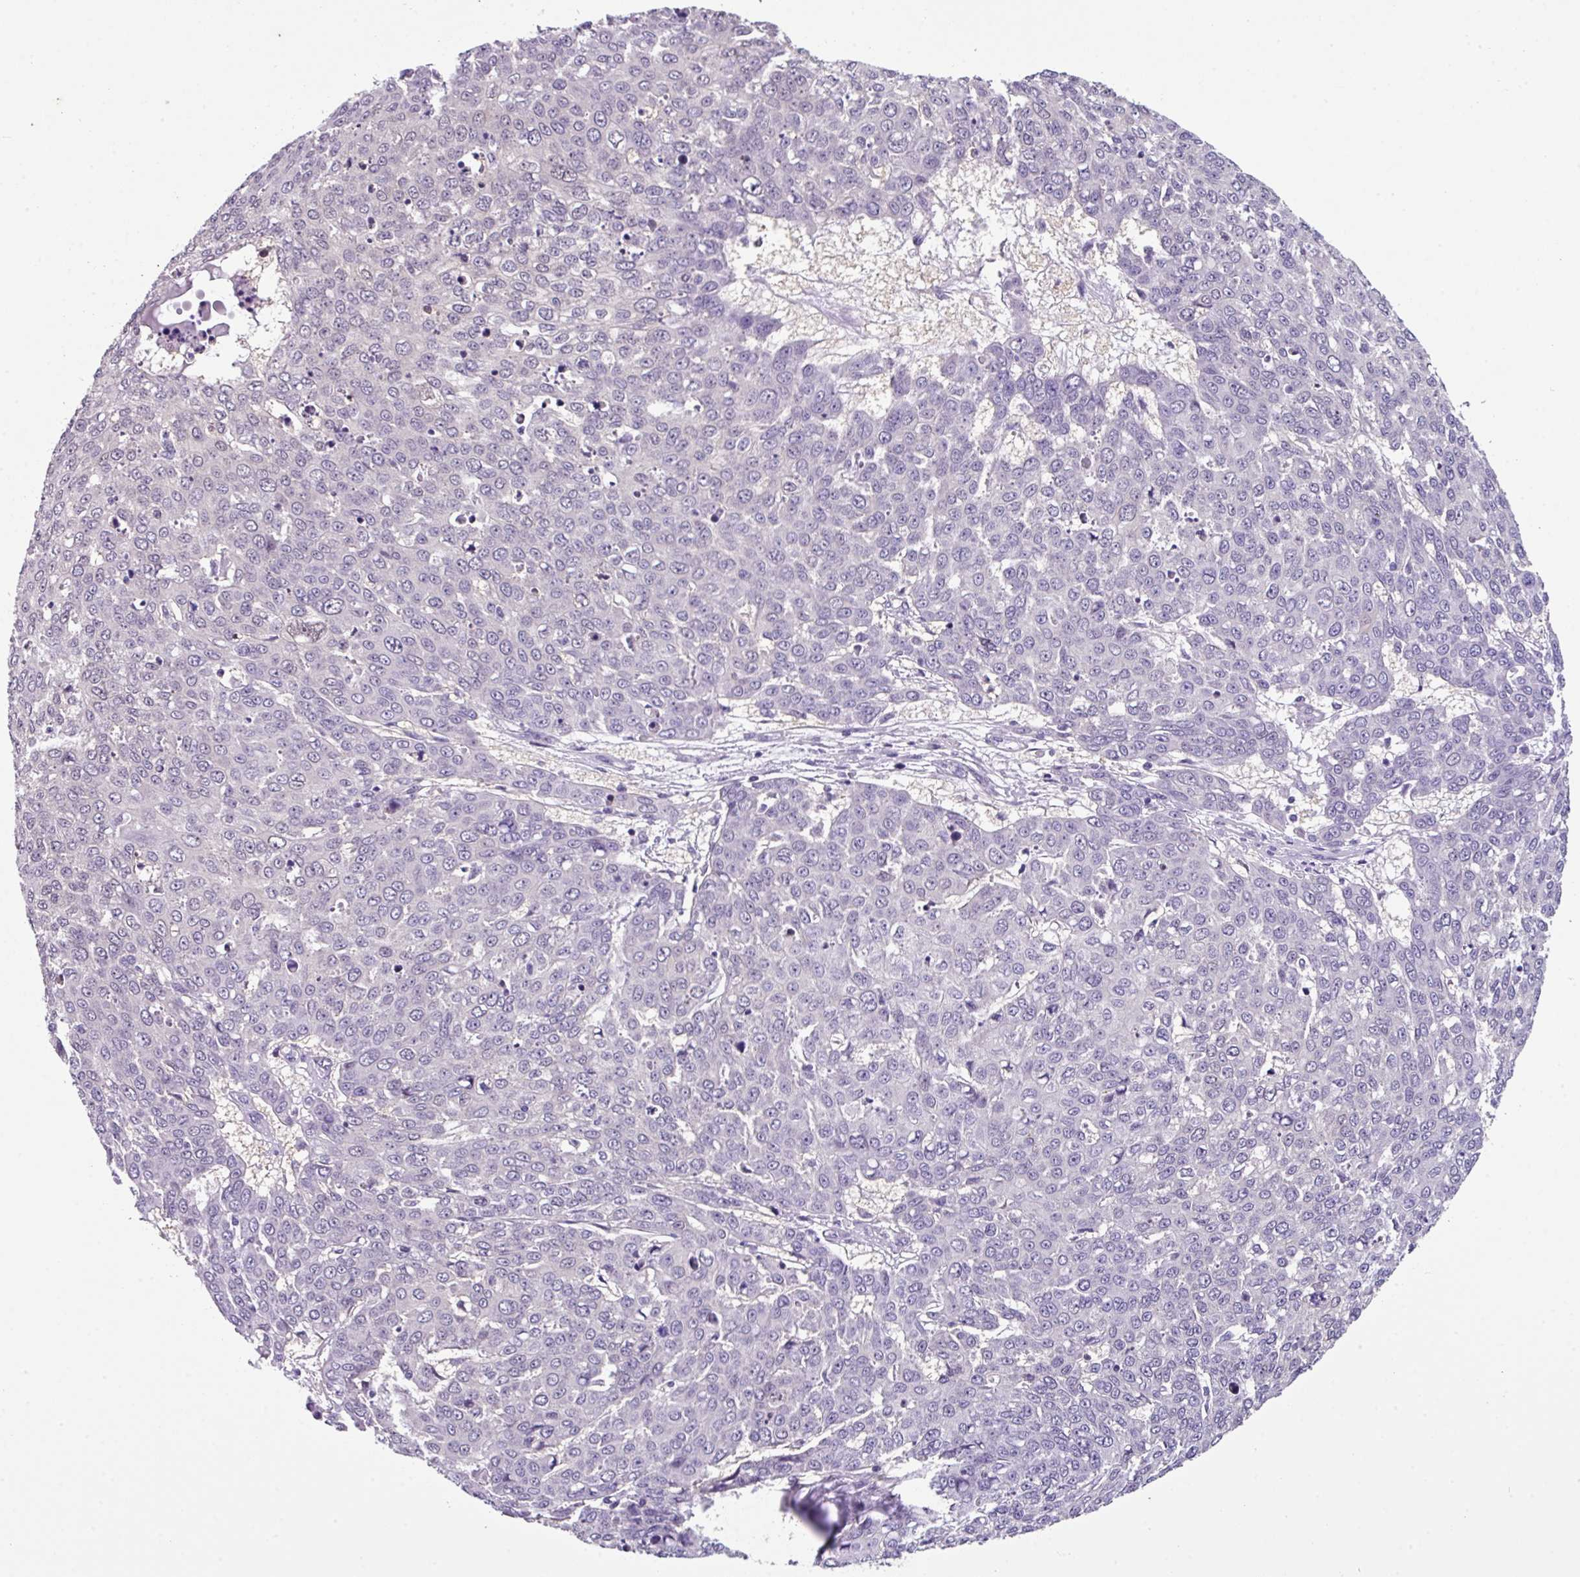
{"staining": {"intensity": "negative", "quantity": "none", "location": "none"}, "tissue": "skin cancer", "cell_type": "Tumor cells", "image_type": "cancer", "snomed": [{"axis": "morphology", "description": "Squamous cell carcinoma, NOS"}, {"axis": "topography", "description": "Skin"}], "caption": "Skin squamous cell carcinoma was stained to show a protein in brown. There is no significant positivity in tumor cells.", "gene": "ZFP3", "patient": {"sex": "male", "age": 71}}